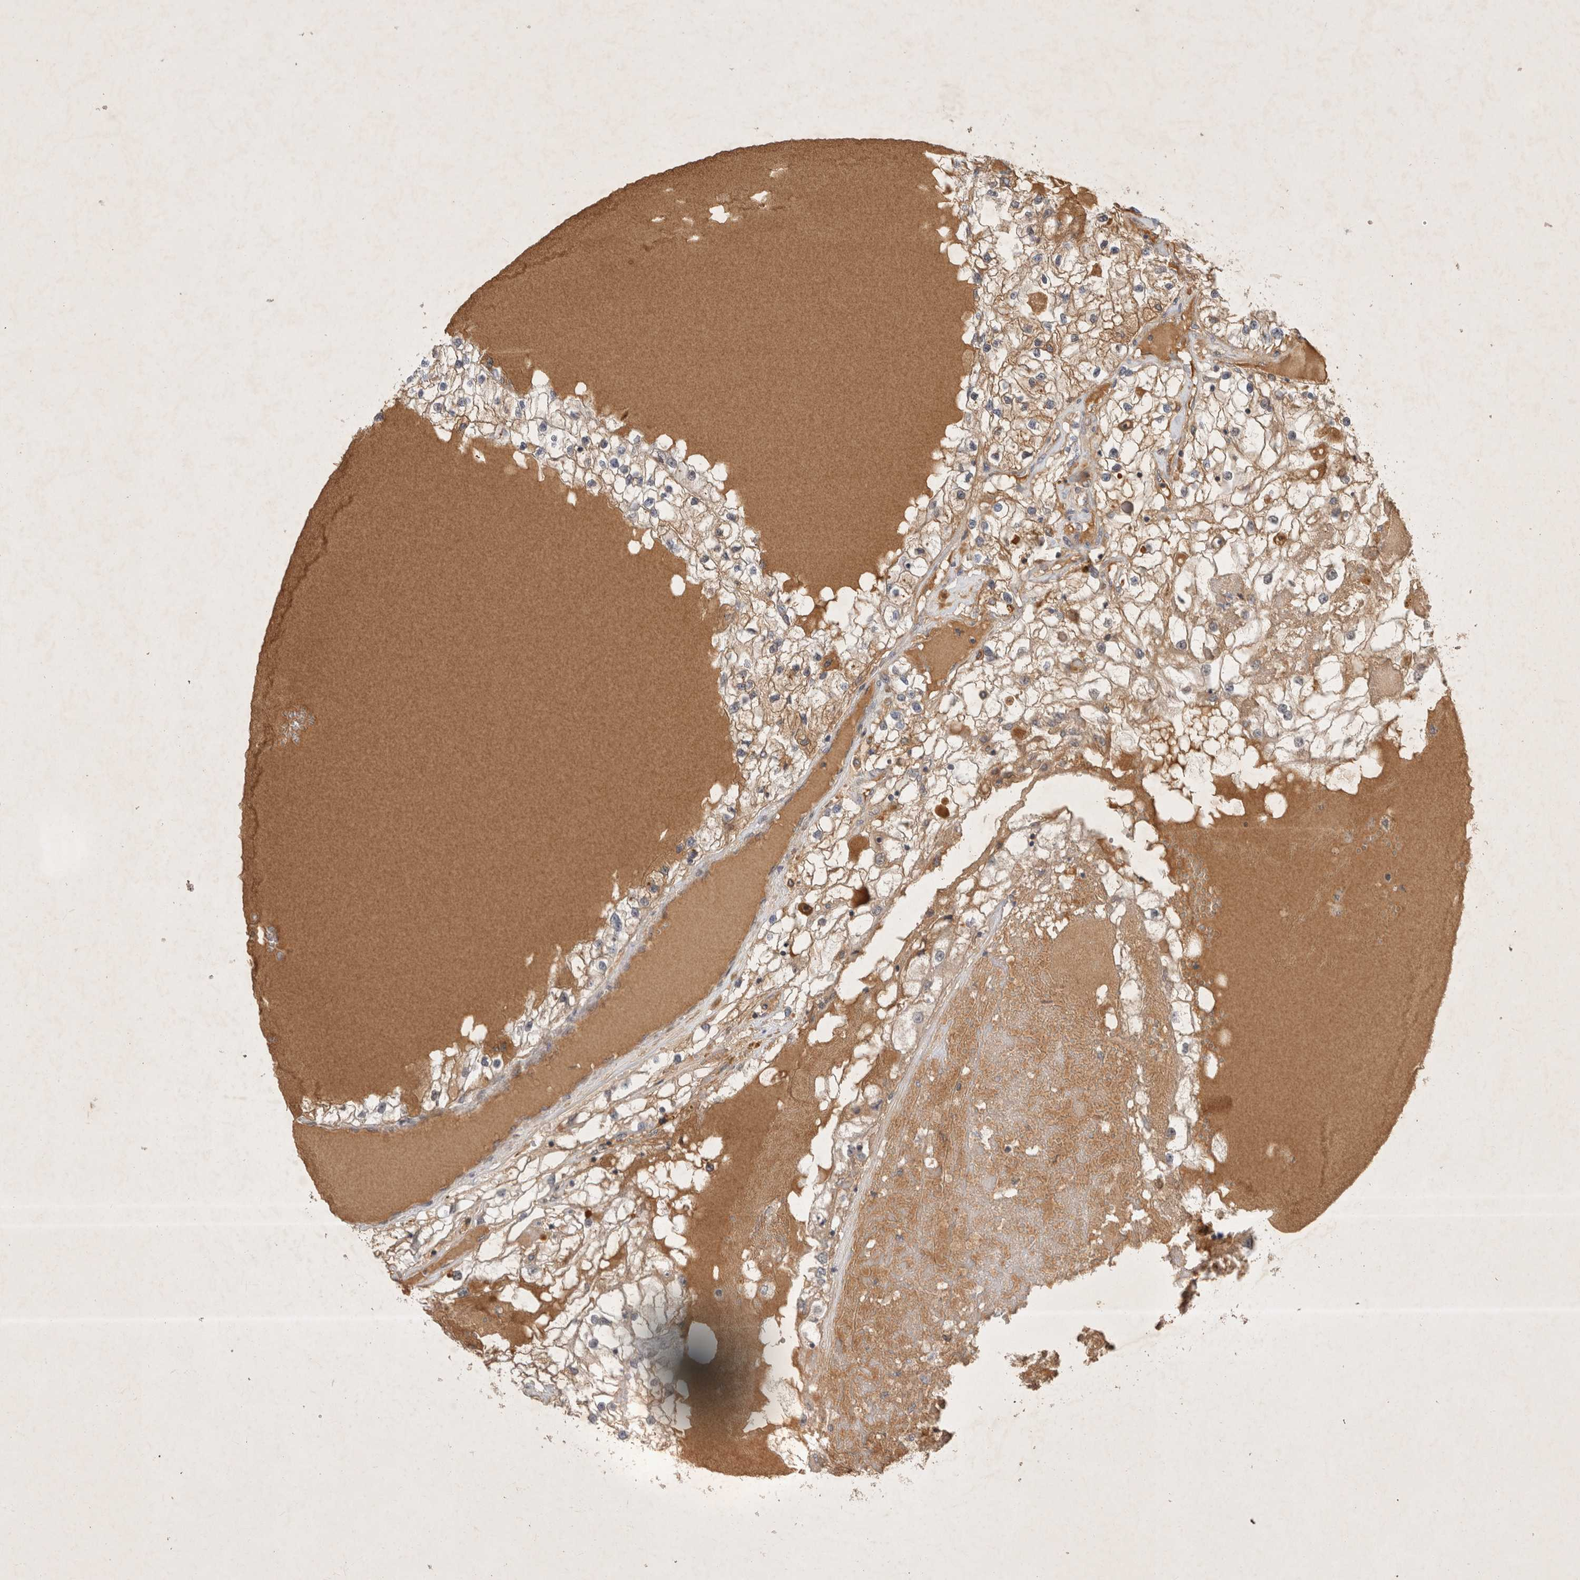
{"staining": {"intensity": "moderate", "quantity": ">75%", "location": "cytoplasmic/membranous"}, "tissue": "renal cancer", "cell_type": "Tumor cells", "image_type": "cancer", "snomed": [{"axis": "morphology", "description": "Adenocarcinoma, NOS"}, {"axis": "topography", "description": "Kidney"}], "caption": "High-magnification brightfield microscopy of renal cancer stained with DAB (brown) and counterstained with hematoxylin (blue). tumor cells exhibit moderate cytoplasmic/membranous positivity is appreciated in approximately>75% of cells.", "gene": "YES1", "patient": {"sex": "male", "age": 68}}